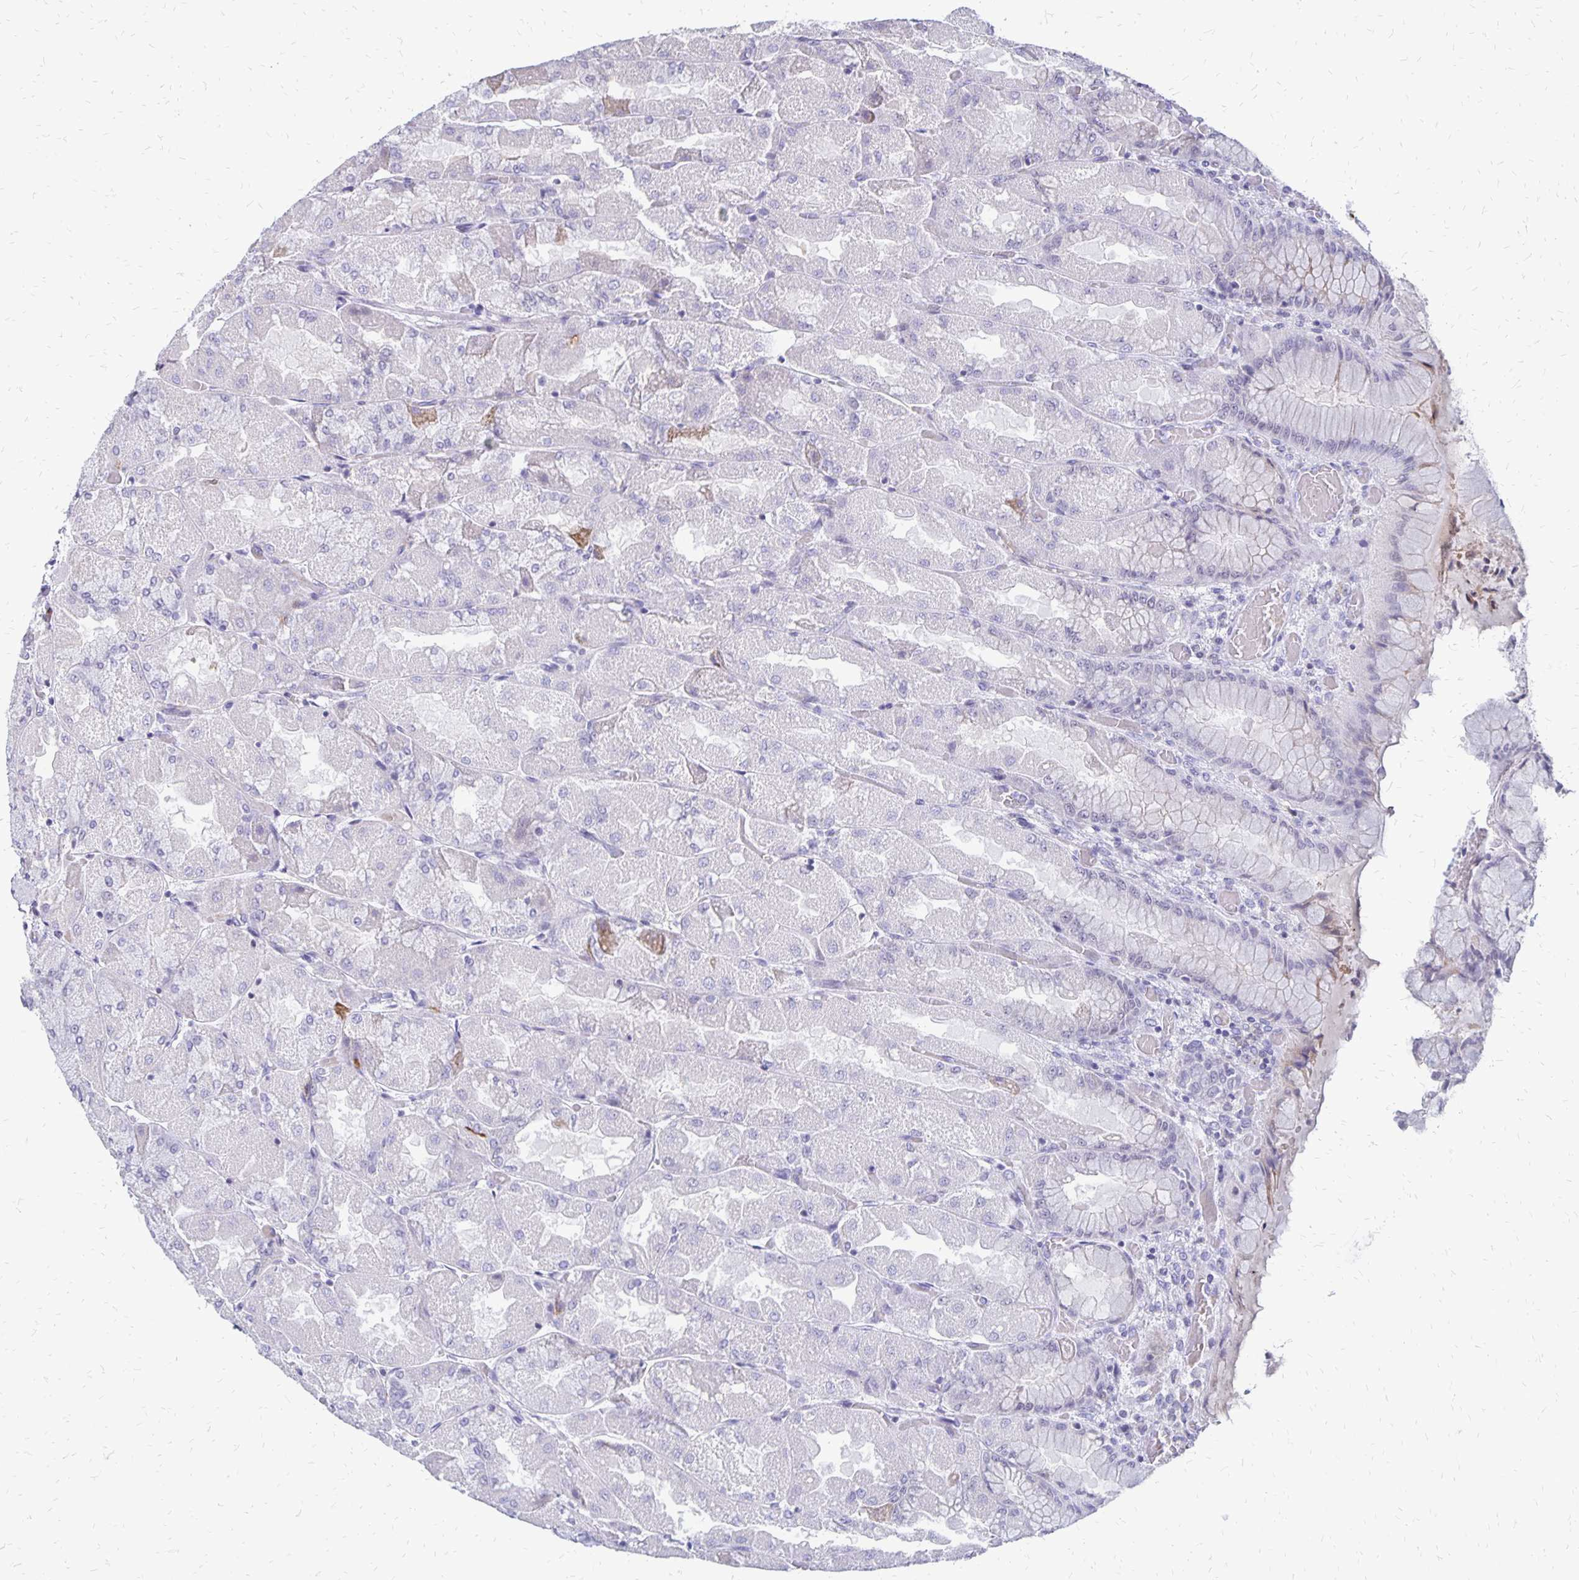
{"staining": {"intensity": "weak", "quantity": "<25%", "location": "nuclear"}, "tissue": "stomach", "cell_type": "Glandular cells", "image_type": "normal", "snomed": [{"axis": "morphology", "description": "Normal tissue, NOS"}, {"axis": "topography", "description": "Stomach"}], "caption": "A high-resolution histopathology image shows IHC staining of normal stomach, which displays no significant positivity in glandular cells.", "gene": "DCK", "patient": {"sex": "female", "age": 61}}